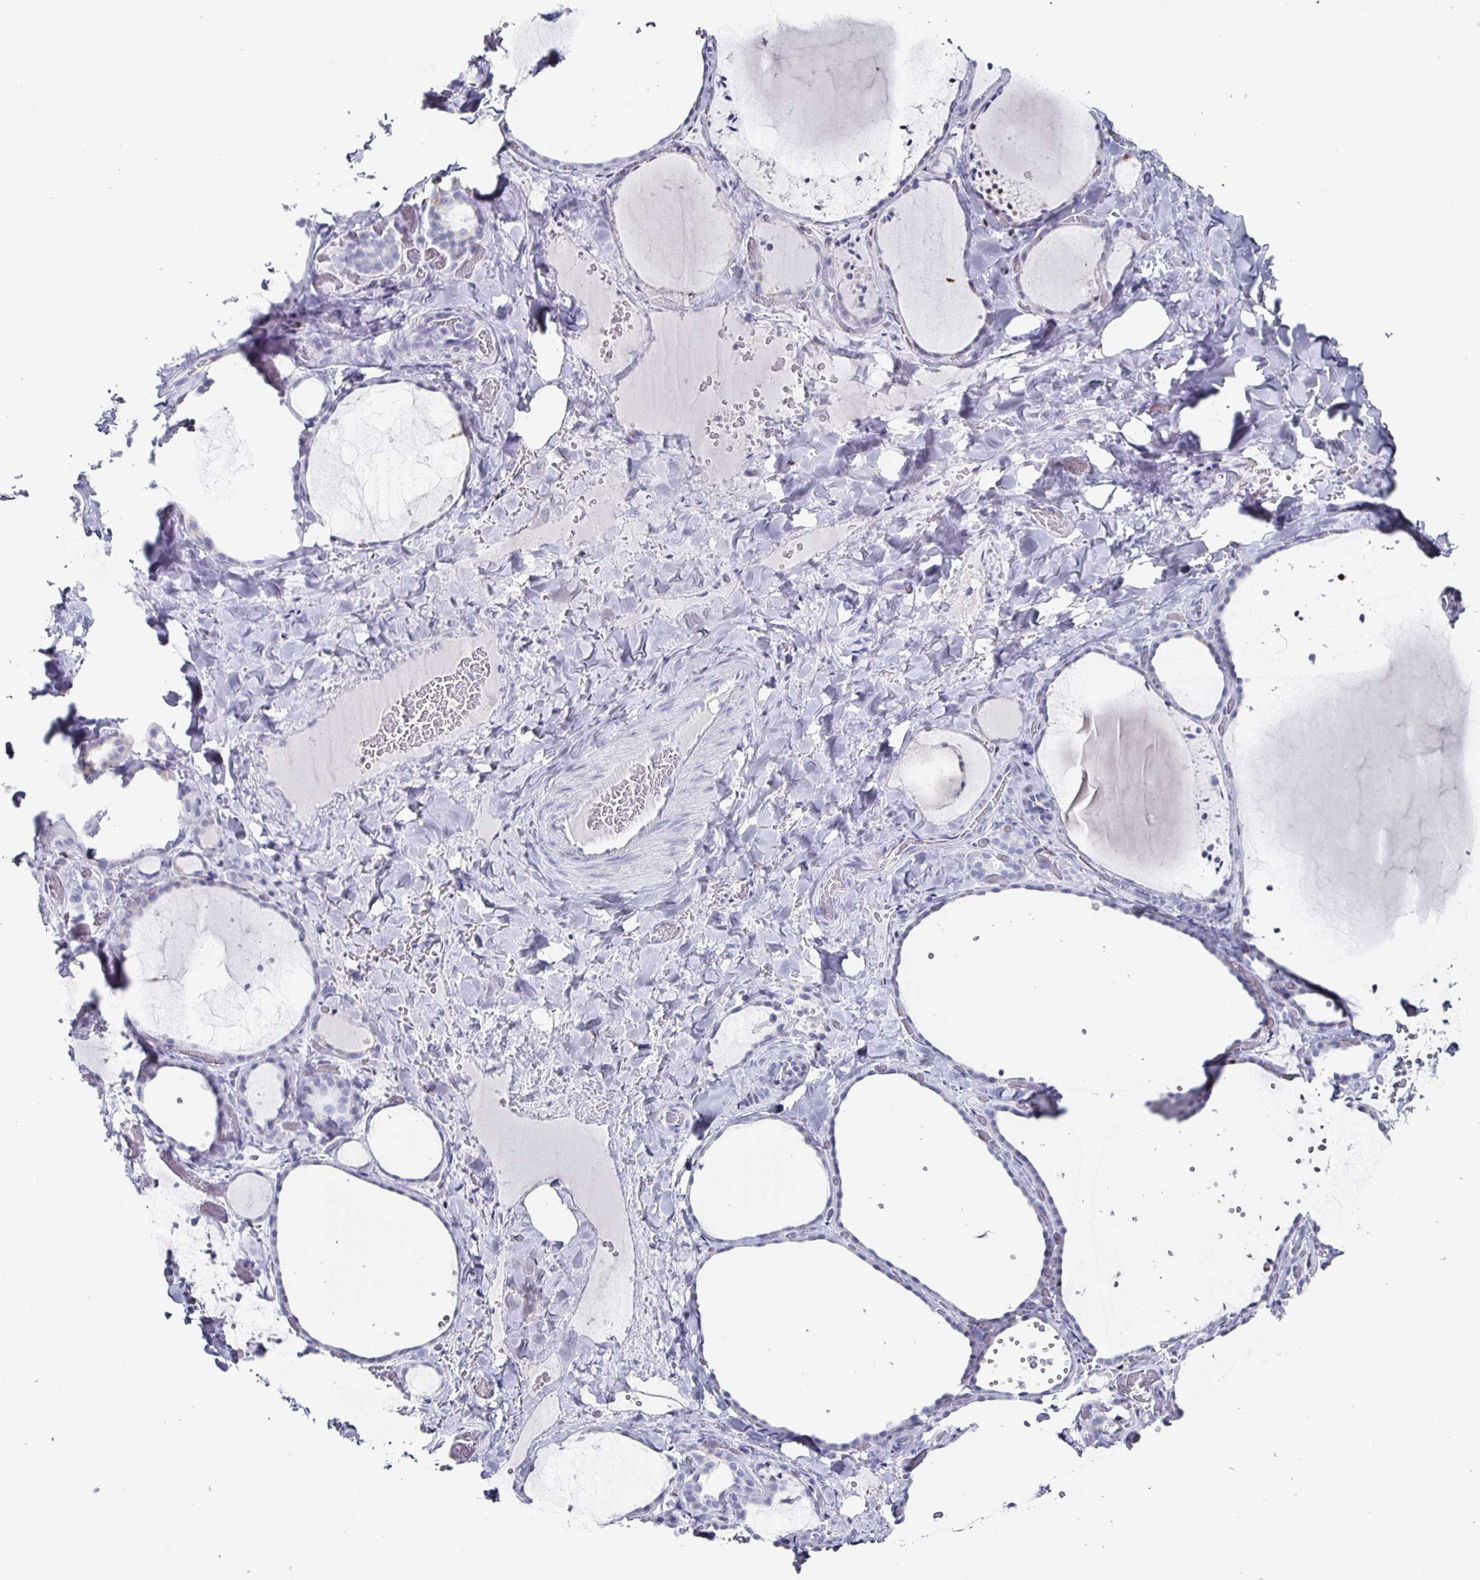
{"staining": {"intensity": "negative", "quantity": "none", "location": "none"}, "tissue": "thyroid gland", "cell_type": "Glandular cells", "image_type": "normal", "snomed": [{"axis": "morphology", "description": "Normal tissue, NOS"}, {"axis": "topography", "description": "Thyroid gland"}], "caption": "Benign thyroid gland was stained to show a protein in brown. There is no significant staining in glandular cells. (Brightfield microscopy of DAB (3,3'-diaminobenzidine) immunohistochemistry at high magnification).", "gene": "RUNX2", "patient": {"sex": "female", "age": 36}}